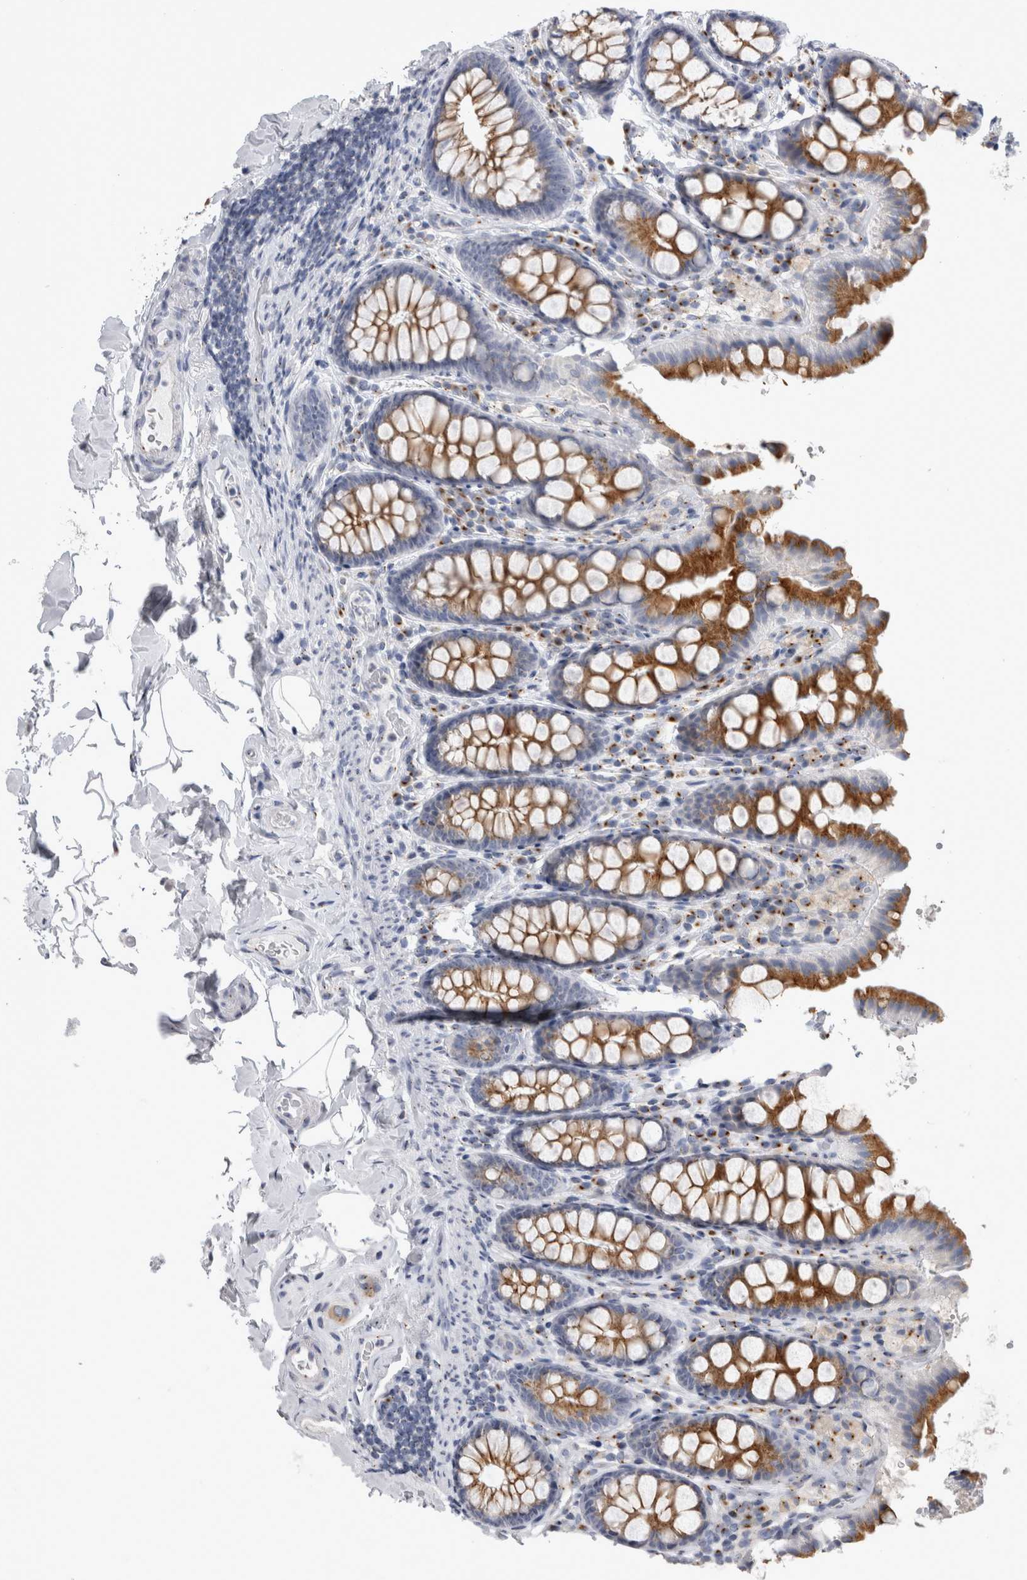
{"staining": {"intensity": "negative", "quantity": "none", "location": "none"}, "tissue": "colon", "cell_type": "Endothelial cells", "image_type": "normal", "snomed": [{"axis": "morphology", "description": "Normal tissue, NOS"}, {"axis": "topography", "description": "Colon"}, {"axis": "topography", "description": "Peripheral nerve tissue"}], "caption": "Endothelial cells show no significant expression in unremarkable colon. (IHC, brightfield microscopy, high magnification).", "gene": "AKAP9", "patient": {"sex": "female", "age": 61}}